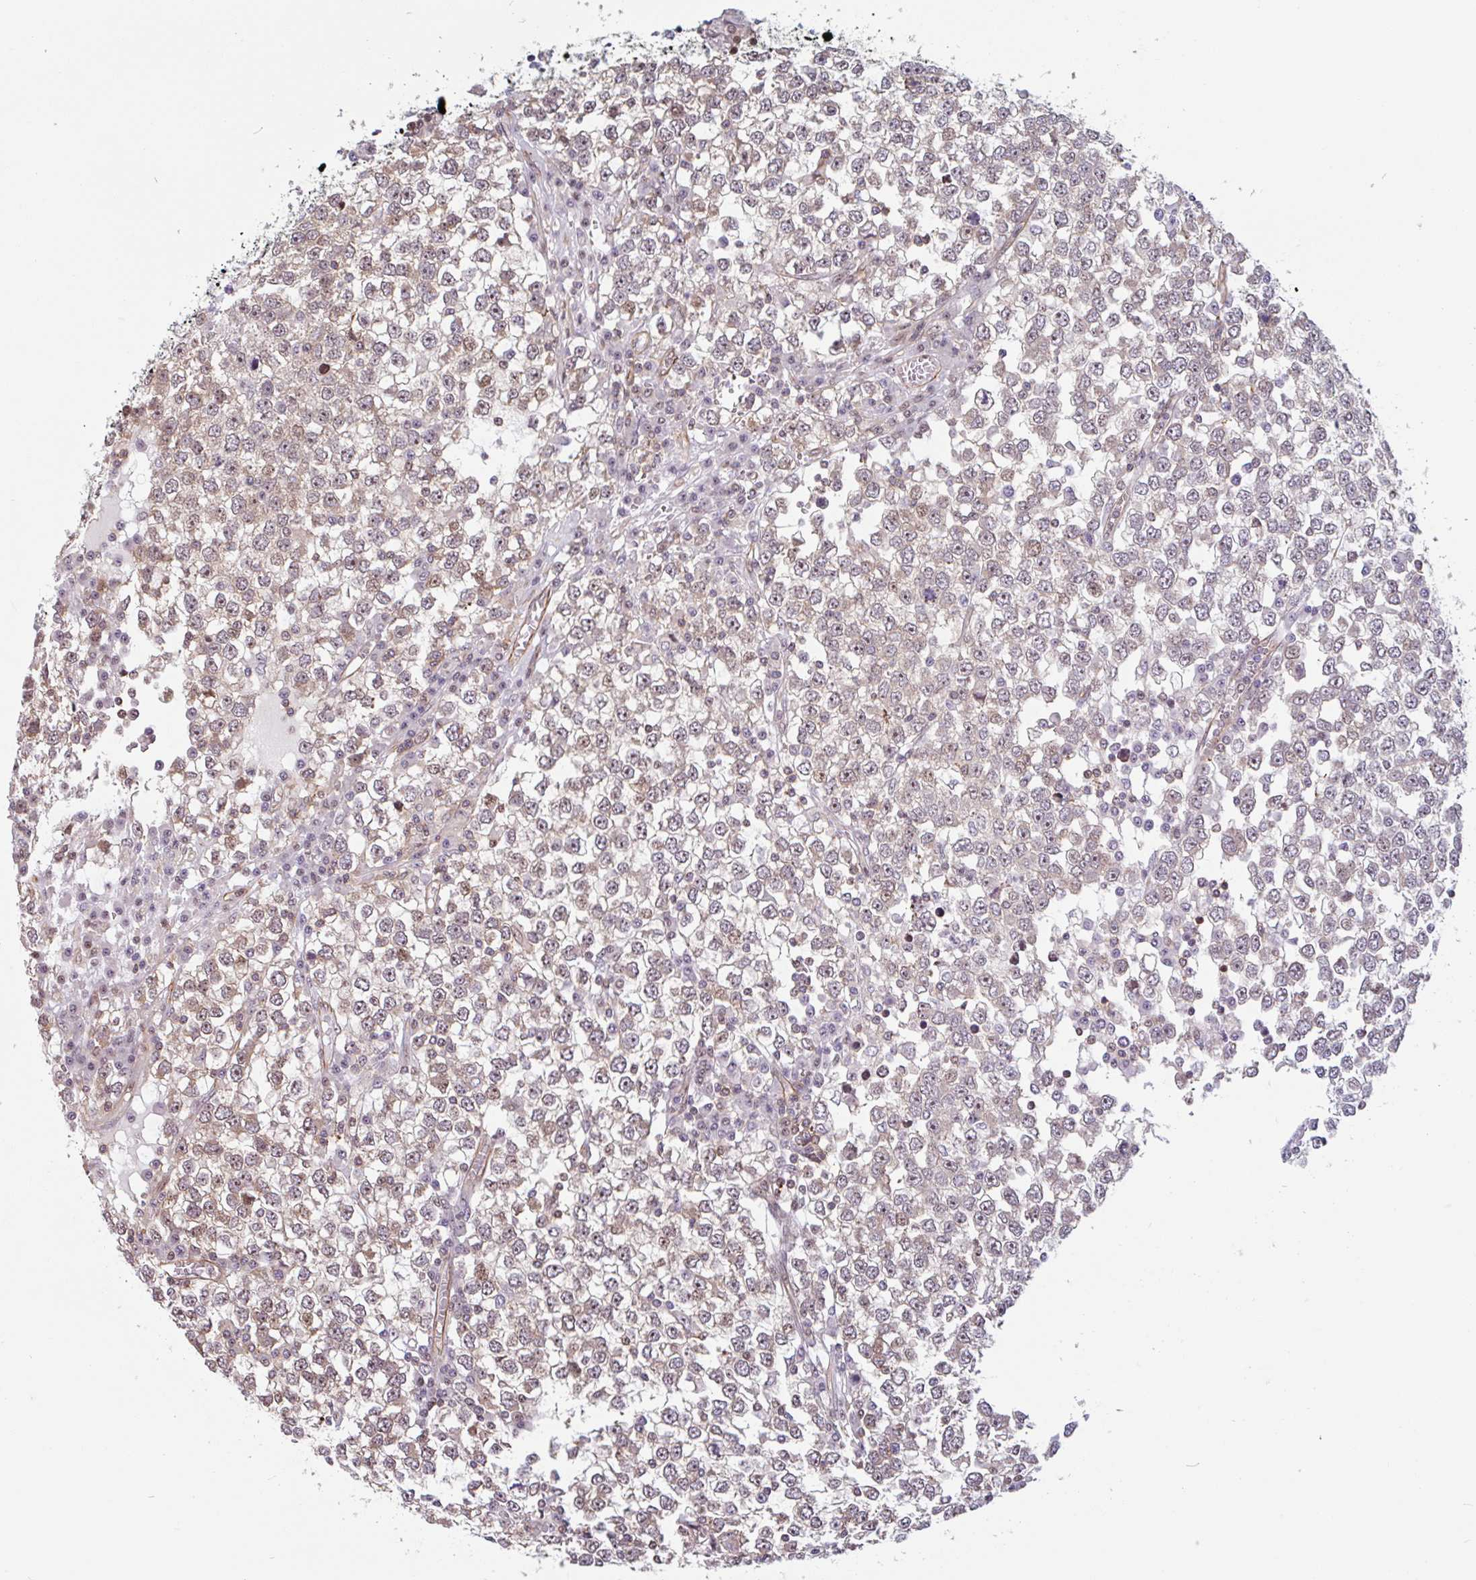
{"staining": {"intensity": "moderate", "quantity": "25%-75%", "location": "cytoplasmic/membranous,nuclear"}, "tissue": "testis cancer", "cell_type": "Tumor cells", "image_type": "cancer", "snomed": [{"axis": "morphology", "description": "Seminoma, NOS"}, {"axis": "topography", "description": "Testis"}], "caption": "IHC micrograph of human testis cancer stained for a protein (brown), which reveals medium levels of moderate cytoplasmic/membranous and nuclear expression in approximately 25%-75% of tumor cells.", "gene": "ZNF689", "patient": {"sex": "male", "age": 65}}